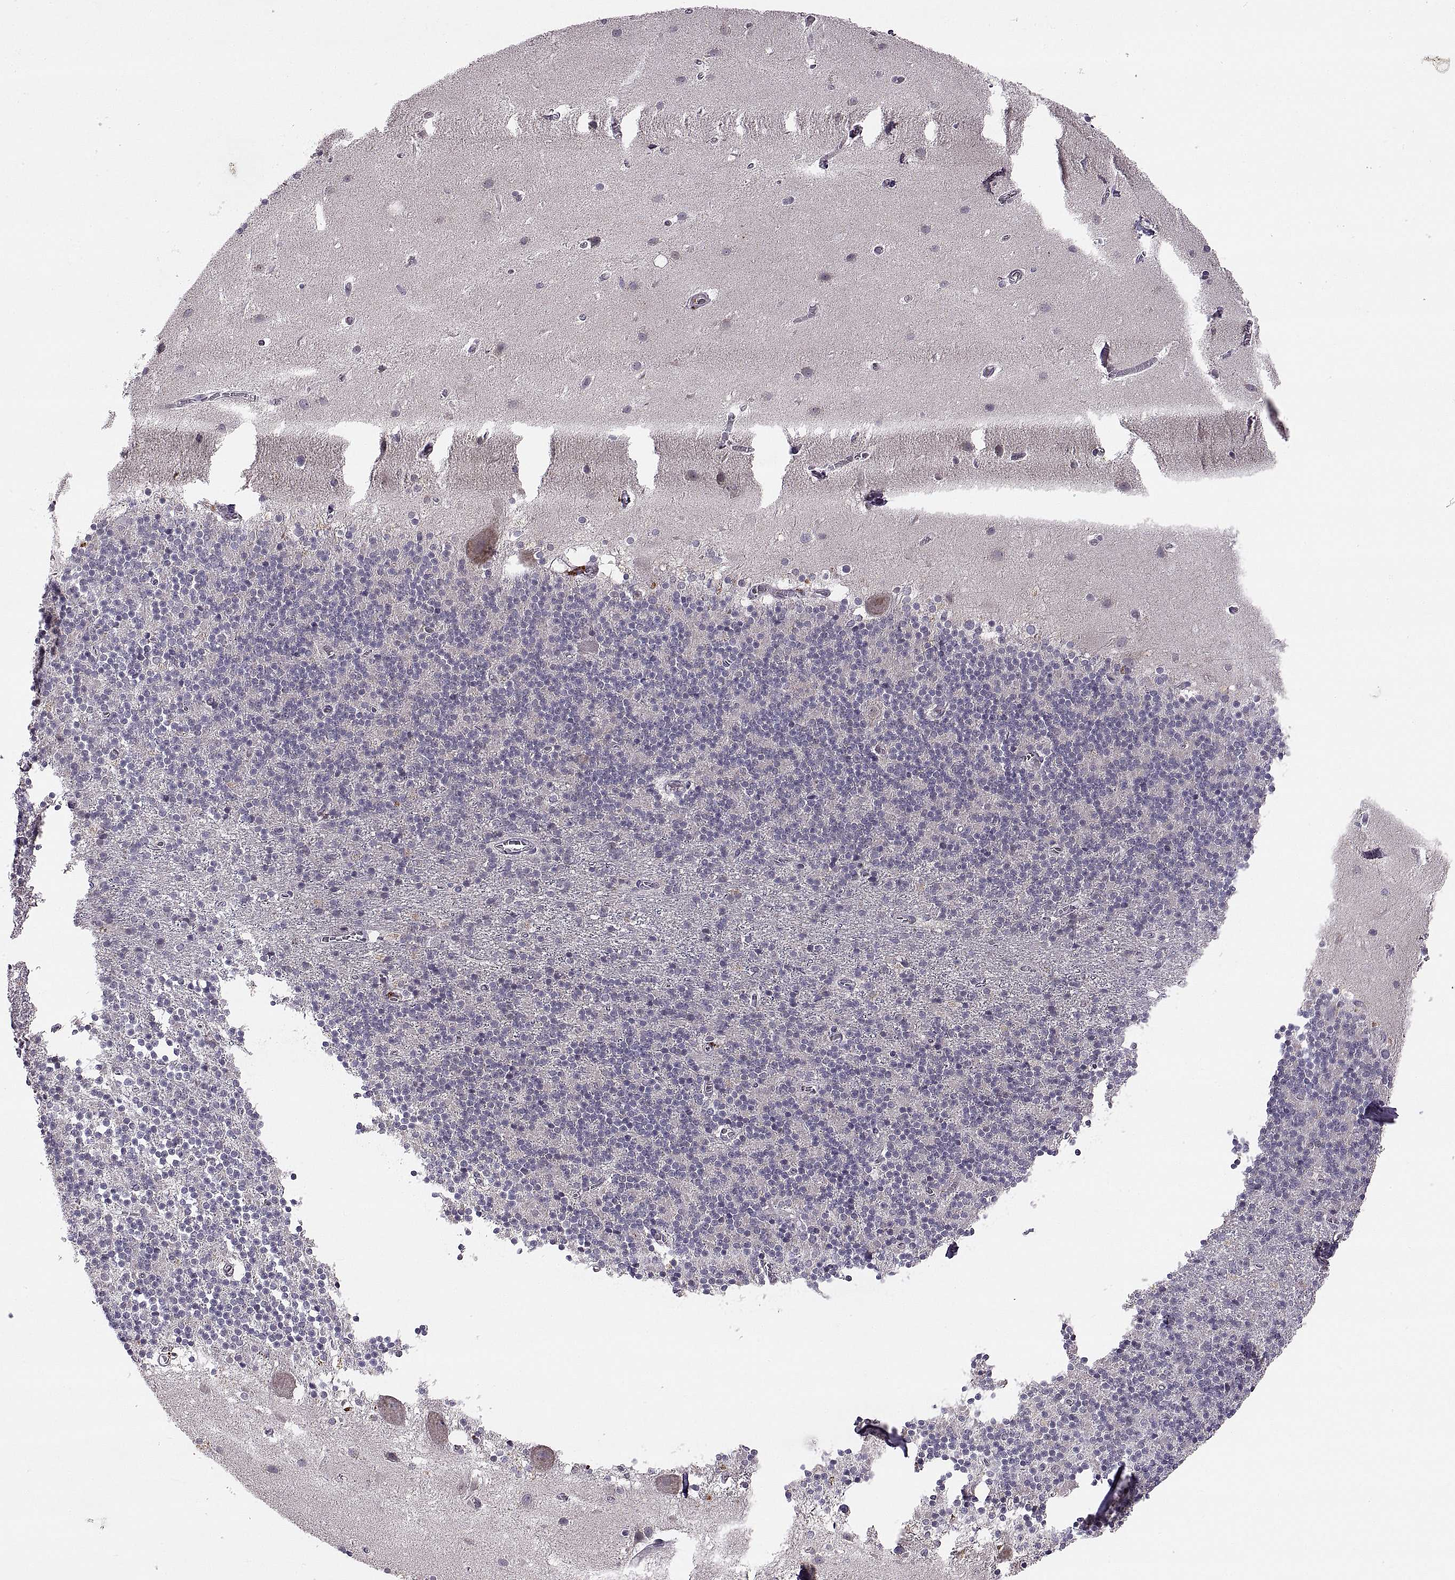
{"staining": {"intensity": "negative", "quantity": "none", "location": "none"}, "tissue": "cerebellum", "cell_type": "Cells in granular layer", "image_type": "normal", "snomed": [{"axis": "morphology", "description": "Normal tissue, NOS"}, {"axis": "topography", "description": "Cerebellum"}], "caption": "DAB immunohistochemical staining of unremarkable cerebellum demonstrates no significant positivity in cells in granular layer.", "gene": "ADH6", "patient": {"sex": "male", "age": 70}}